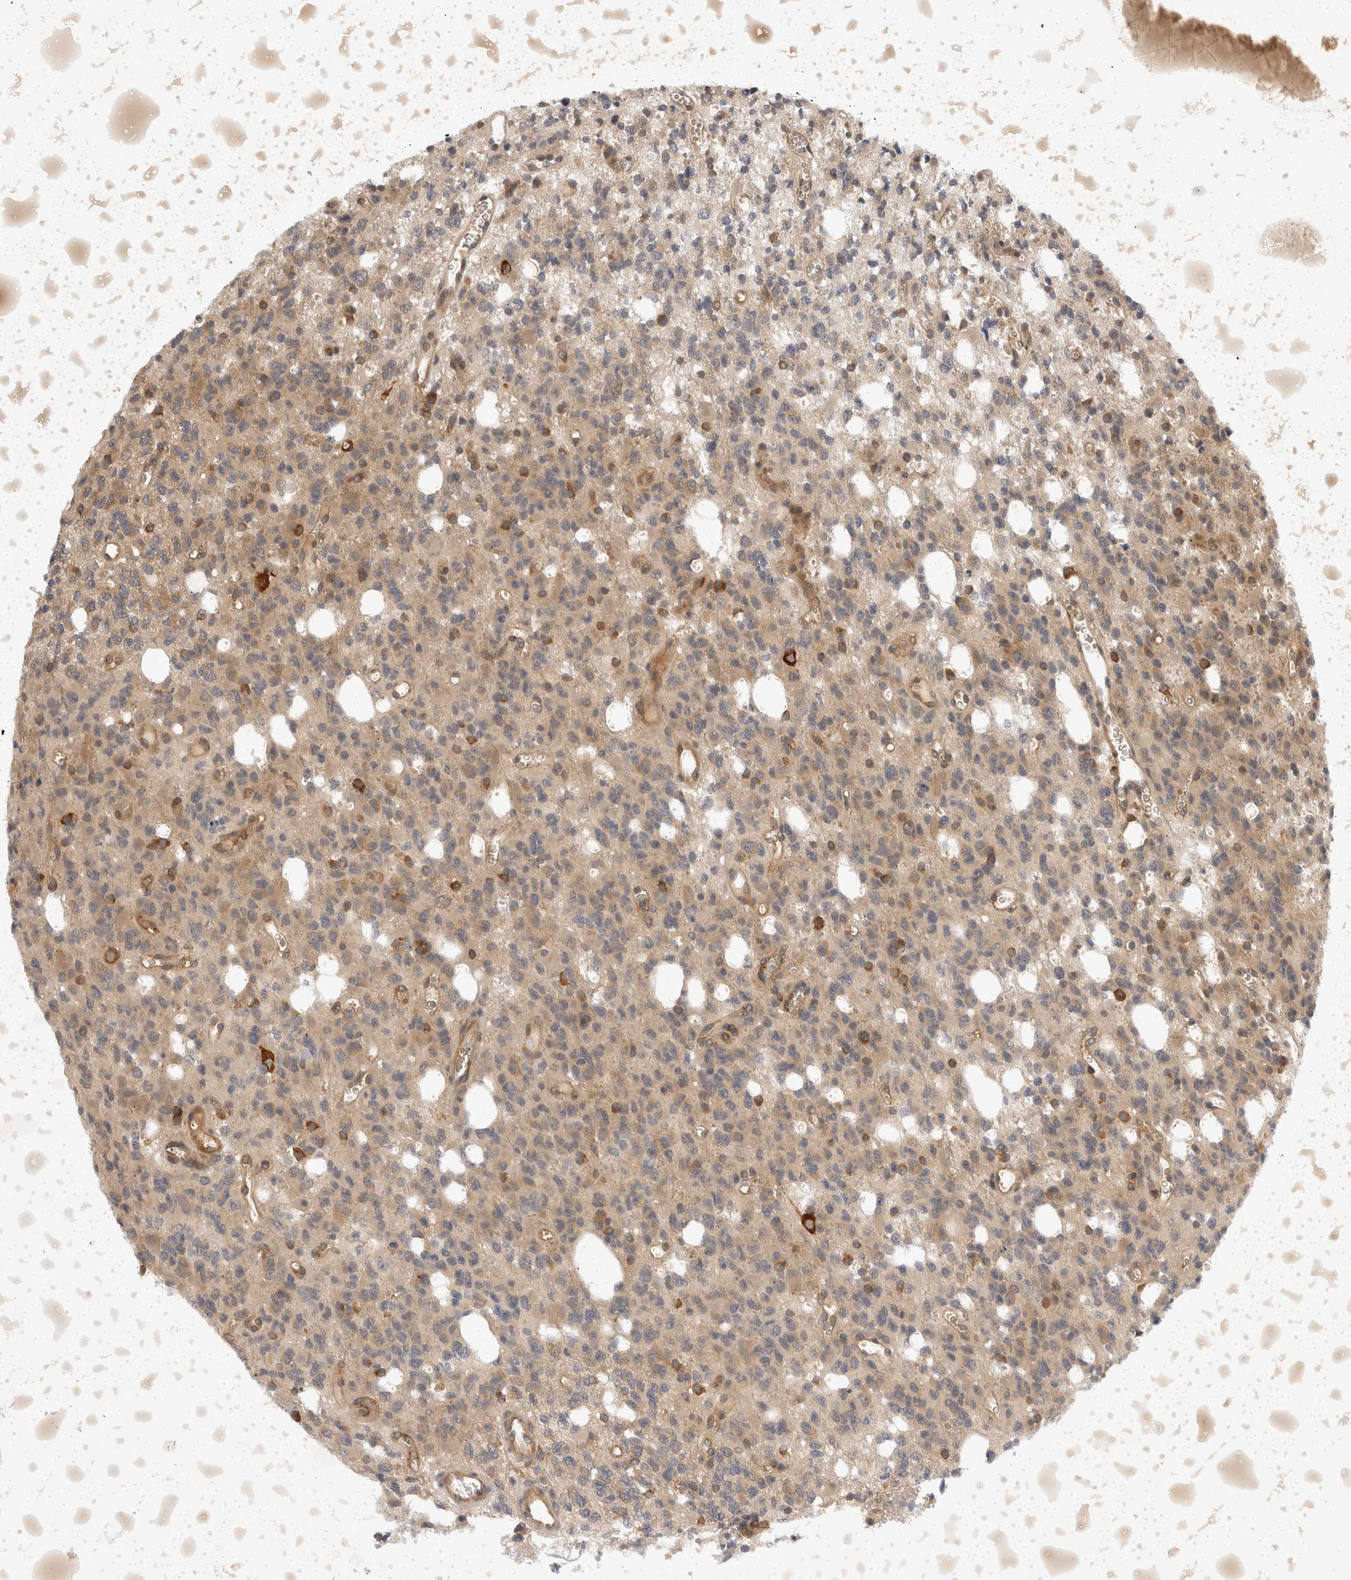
{"staining": {"intensity": "weak", "quantity": ">75%", "location": "cytoplasmic/membranous"}, "tissue": "glioma", "cell_type": "Tumor cells", "image_type": "cancer", "snomed": [{"axis": "morphology", "description": "Glioma, malignant, High grade"}, {"axis": "topography", "description": "Brain"}], "caption": "High-grade glioma (malignant) stained for a protein (brown) shows weak cytoplasmic/membranous positive staining in about >75% of tumor cells.", "gene": "EIF4G3", "patient": {"sex": "female", "age": 62}}